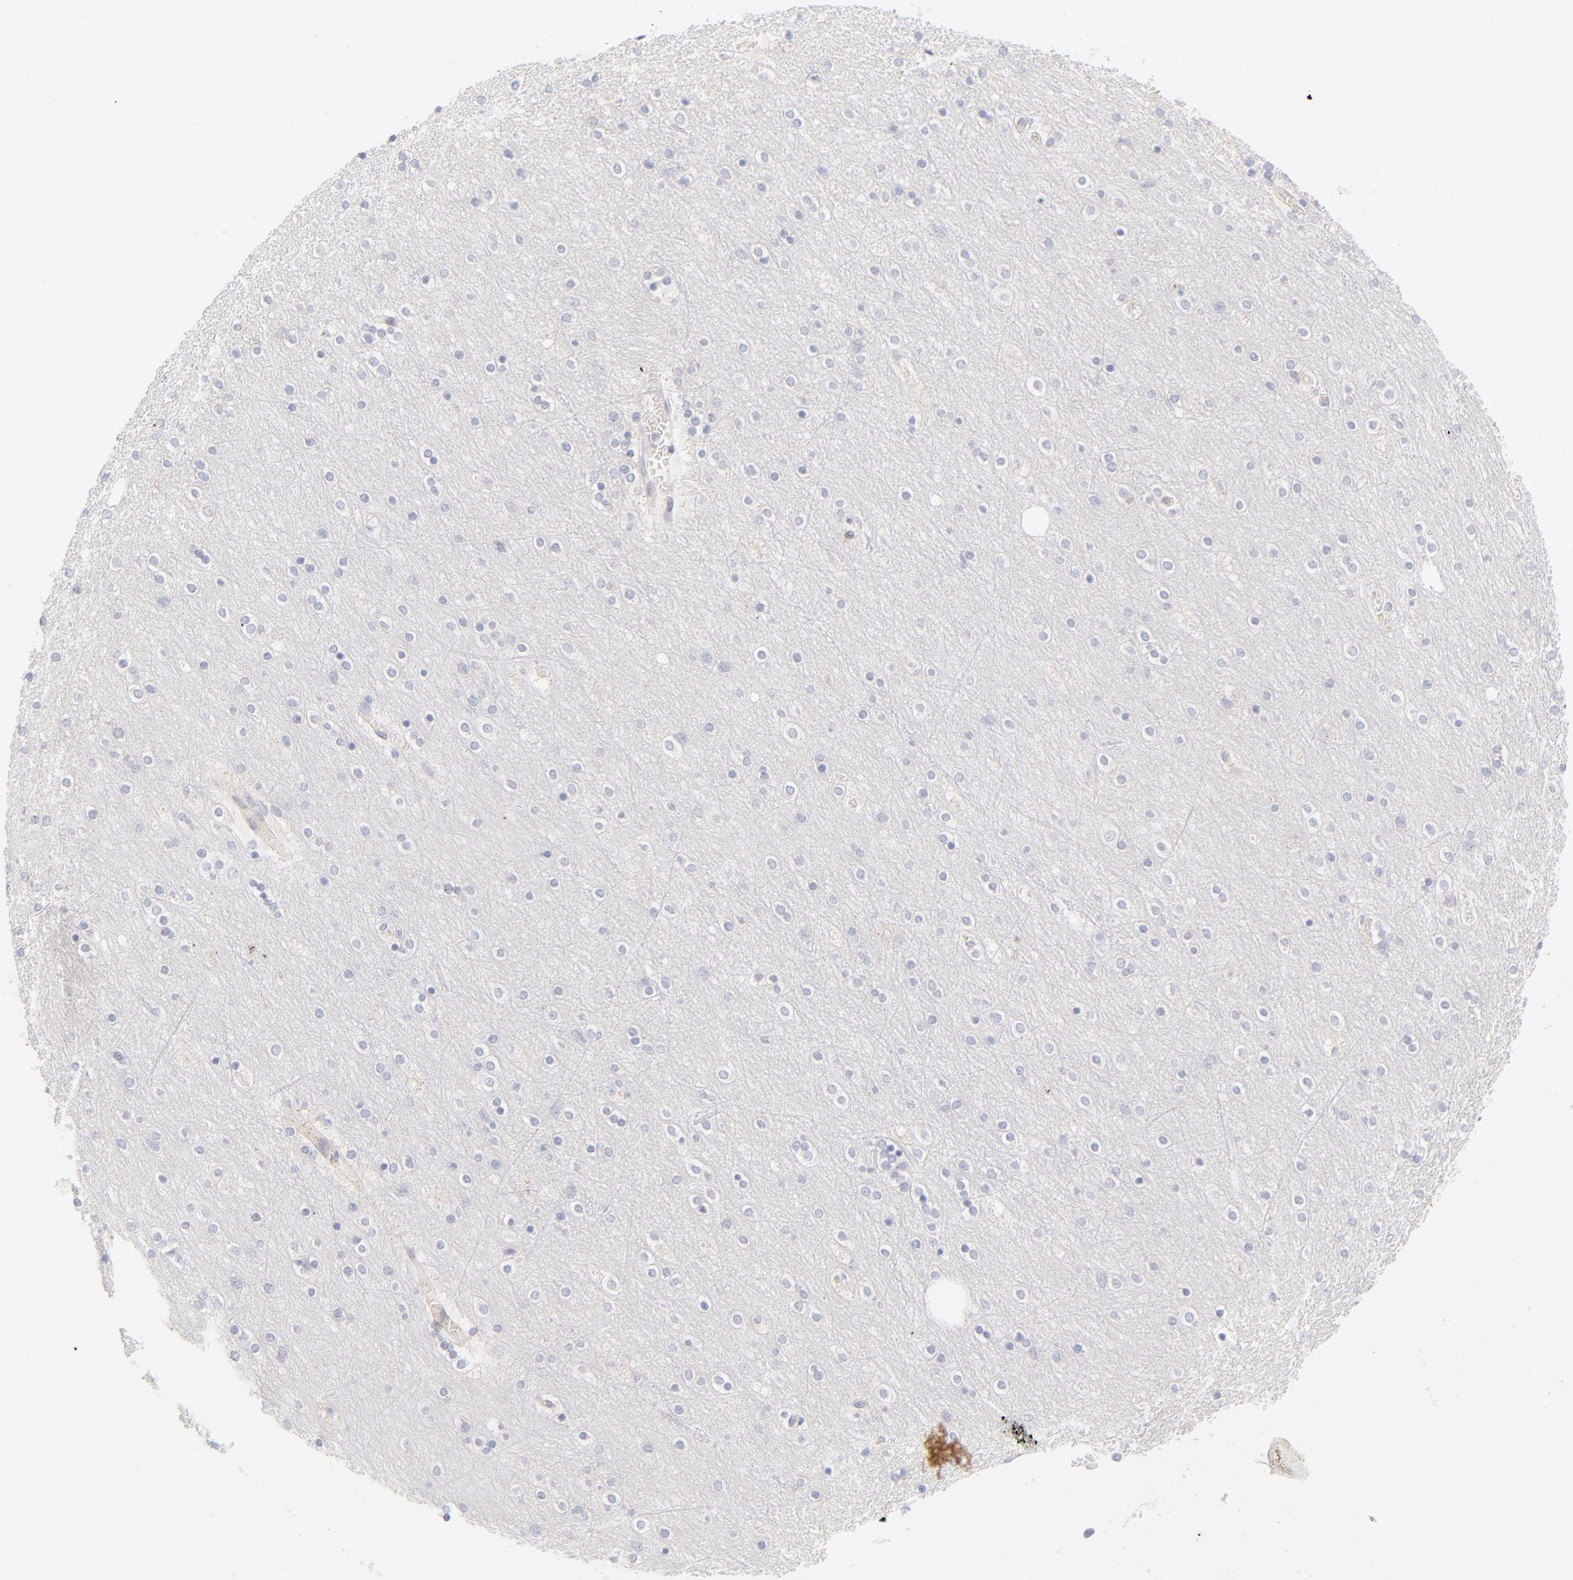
{"staining": {"intensity": "negative", "quantity": "none", "location": "none"}, "tissue": "cerebral cortex", "cell_type": "Endothelial cells", "image_type": "normal", "snomed": [{"axis": "morphology", "description": "Normal tissue, NOS"}, {"axis": "topography", "description": "Cerebral cortex"}], "caption": "Micrograph shows no significant protein positivity in endothelial cells of normal cerebral cortex. (Brightfield microscopy of DAB (3,3'-diaminobenzidine) immunohistochemistry at high magnification).", "gene": "NPNT", "patient": {"sex": "female", "age": 54}}